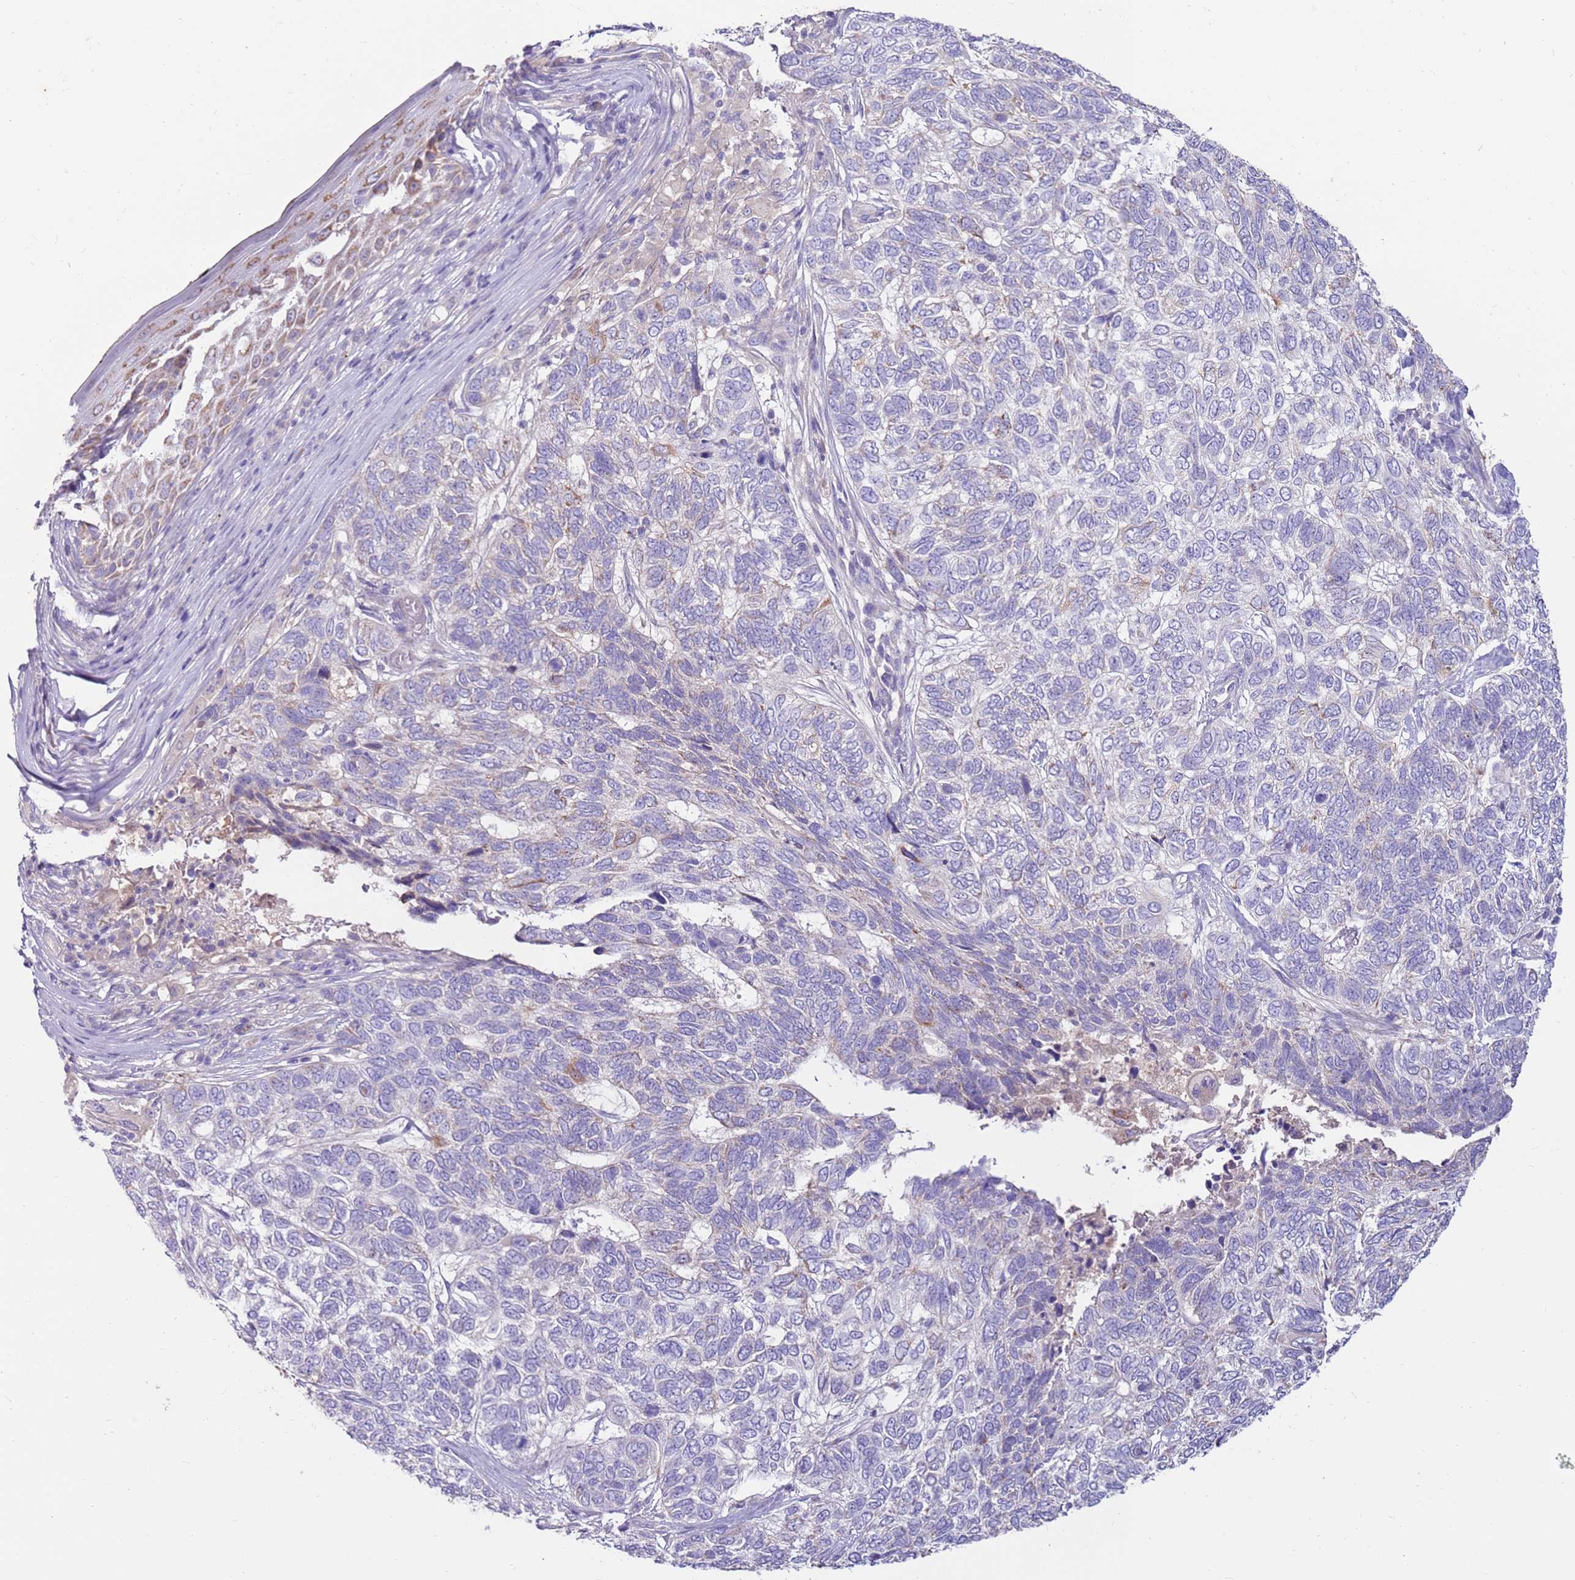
{"staining": {"intensity": "negative", "quantity": "none", "location": "none"}, "tissue": "skin cancer", "cell_type": "Tumor cells", "image_type": "cancer", "snomed": [{"axis": "morphology", "description": "Basal cell carcinoma"}, {"axis": "topography", "description": "Skin"}], "caption": "Protein analysis of basal cell carcinoma (skin) reveals no significant staining in tumor cells.", "gene": "SLC44A4", "patient": {"sex": "female", "age": 65}}